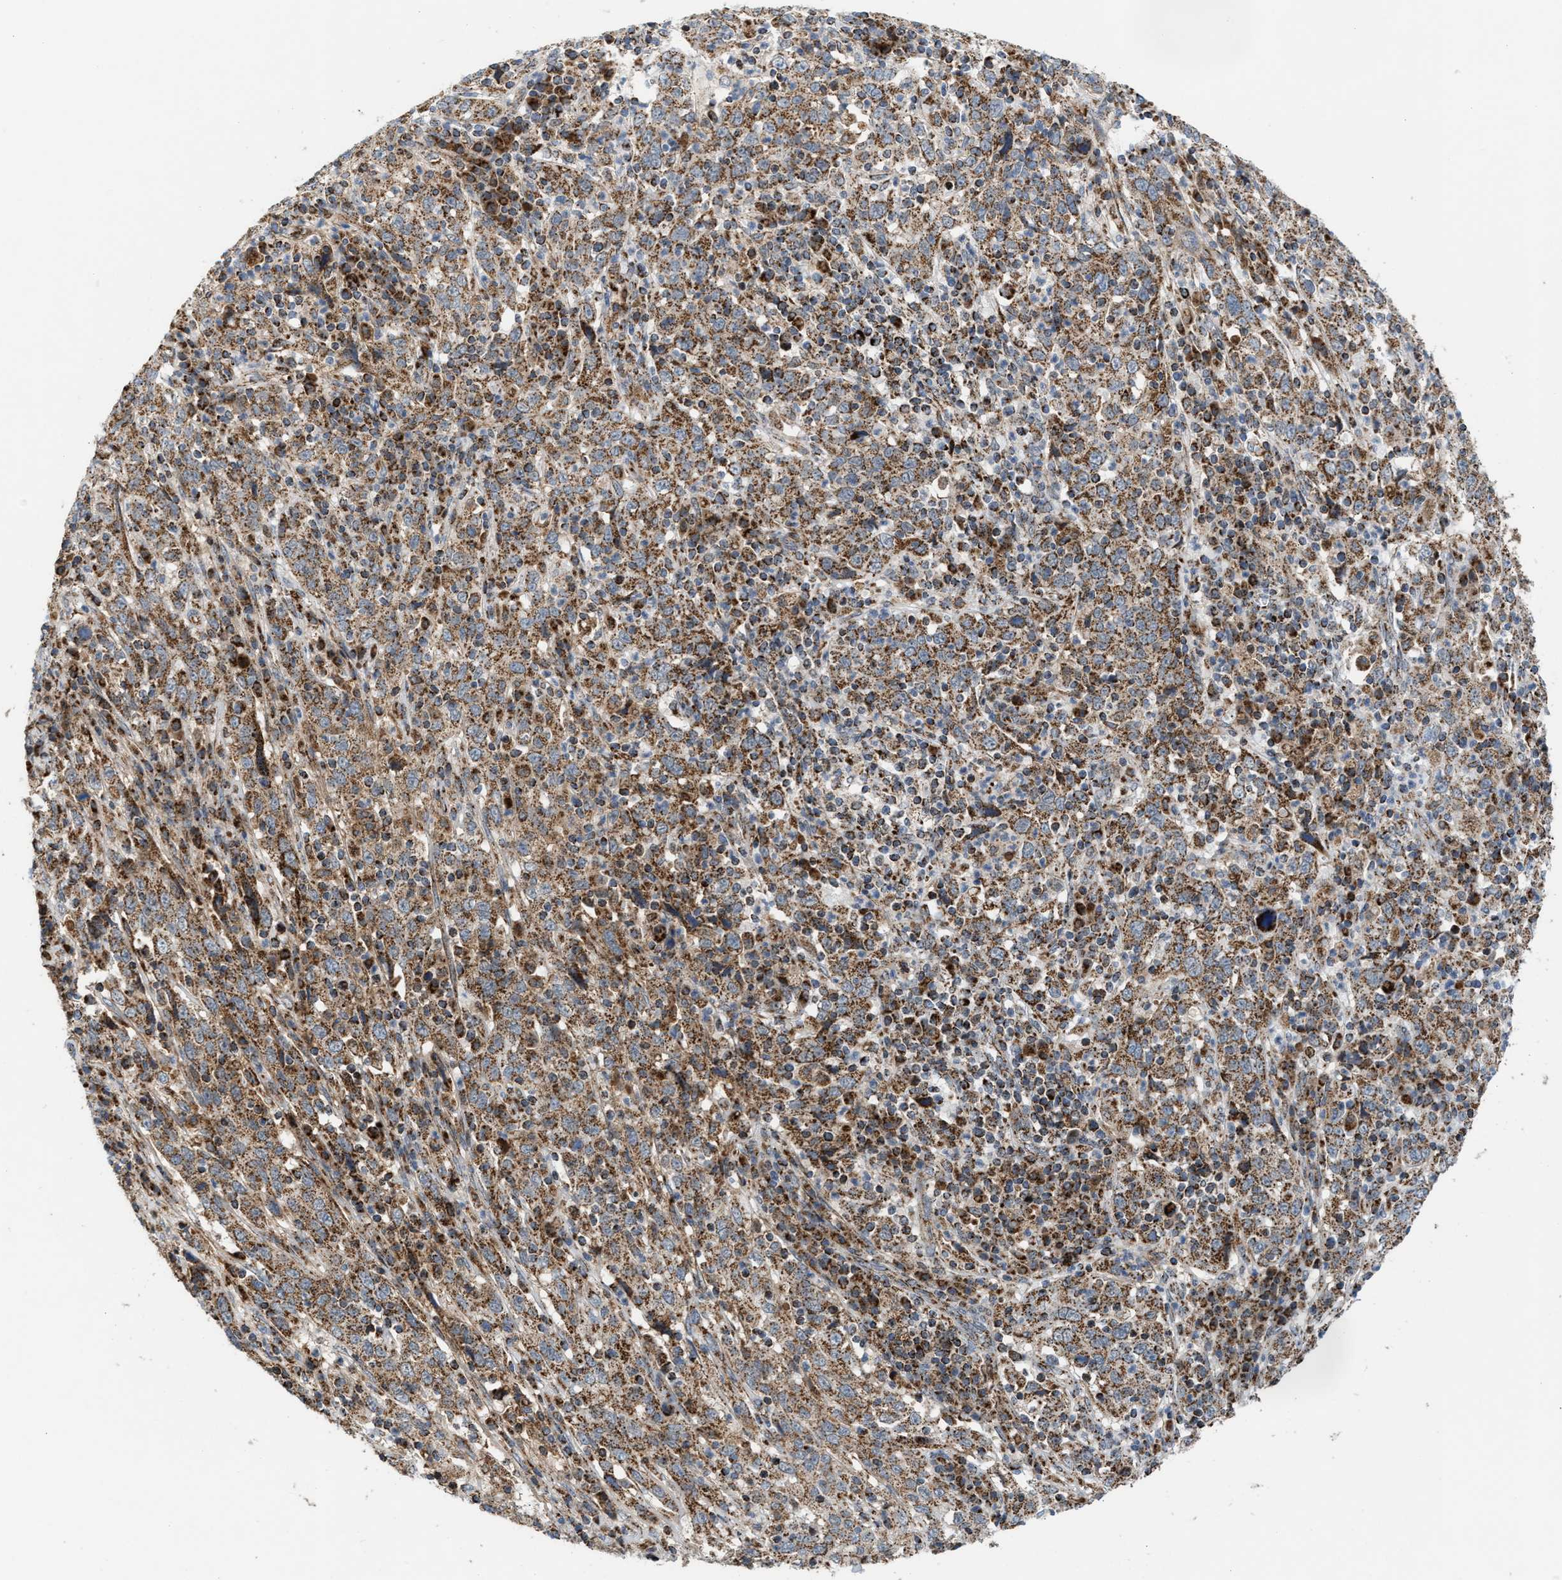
{"staining": {"intensity": "moderate", "quantity": ">75%", "location": "cytoplasmic/membranous"}, "tissue": "cervical cancer", "cell_type": "Tumor cells", "image_type": "cancer", "snomed": [{"axis": "morphology", "description": "Squamous cell carcinoma, NOS"}, {"axis": "topography", "description": "Cervix"}], "caption": "DAB immunohistochemical staining of cervical squamous cell carcinoma exhibits moderate cytoplasmic/membranous protein staining in about >75% of tumor cells. (Brightfield microscopy of DAB IHC at high magnification).", "gene": "PMPCA", "patient": {"sex": "female", "age": 46}}